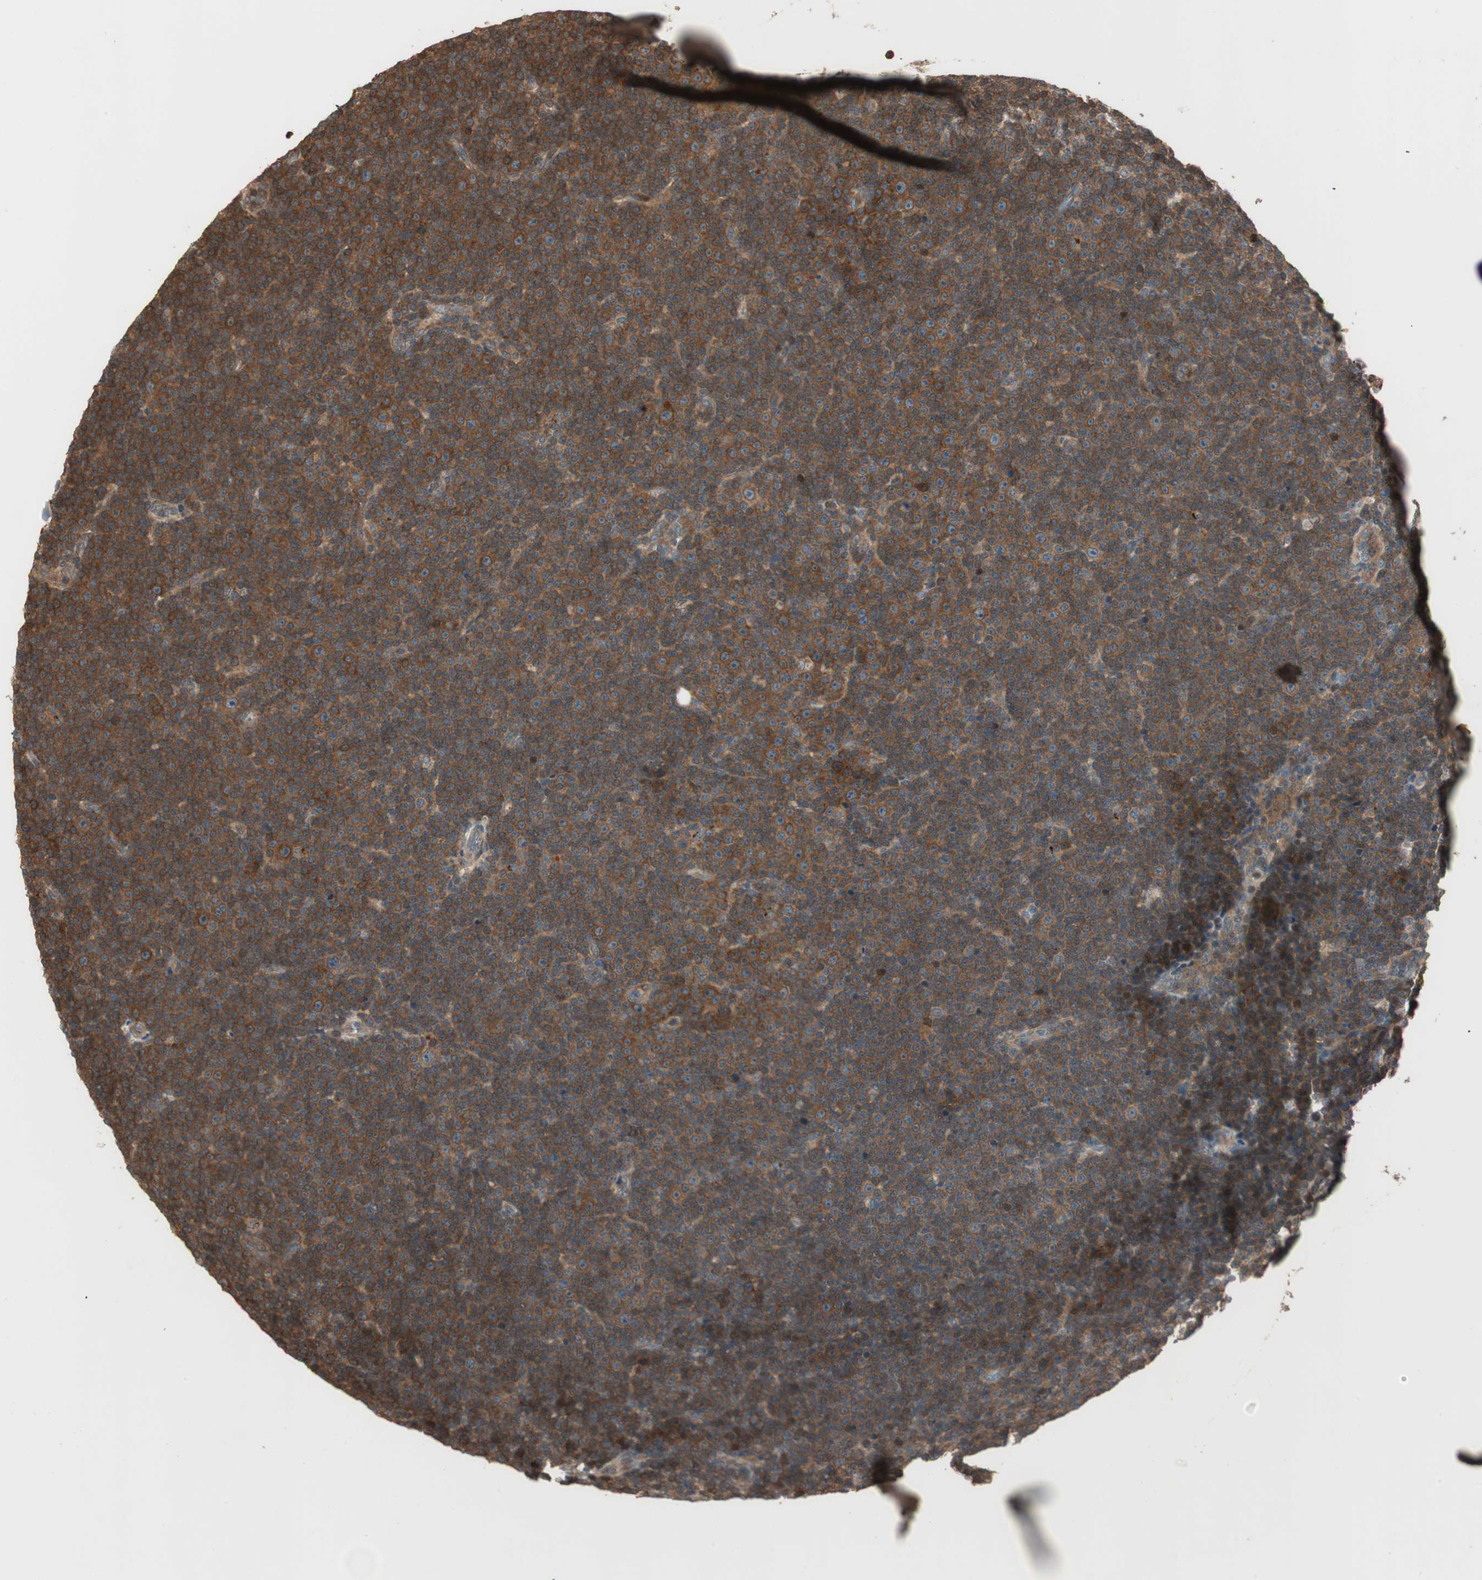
{"staining": {"intensity": "strong", "quantity": ">75%", "location": "cytoplasmic/membranous"}, "tissue": "lymphoma", "cell_type": "Tumor cells", "image_type": "cancer", "snomed": [{"axis": "morphology", "description": "Malignant lymphoma, non-Hodgkin's type, Low grade"}, {"axis": "topography", "description": "Lymph node"}], "caption": "This photomicrograph exhibits lymphoma stained with immunohistochemistry (IHC) to label a protein in brown. The cytoplasmic/membranous of tumor cells show strong positivity for the protein. Nuclei are counter-stained blue.", "gene": "CNOT4", "patient": {"sex": "female", "age": 67}}